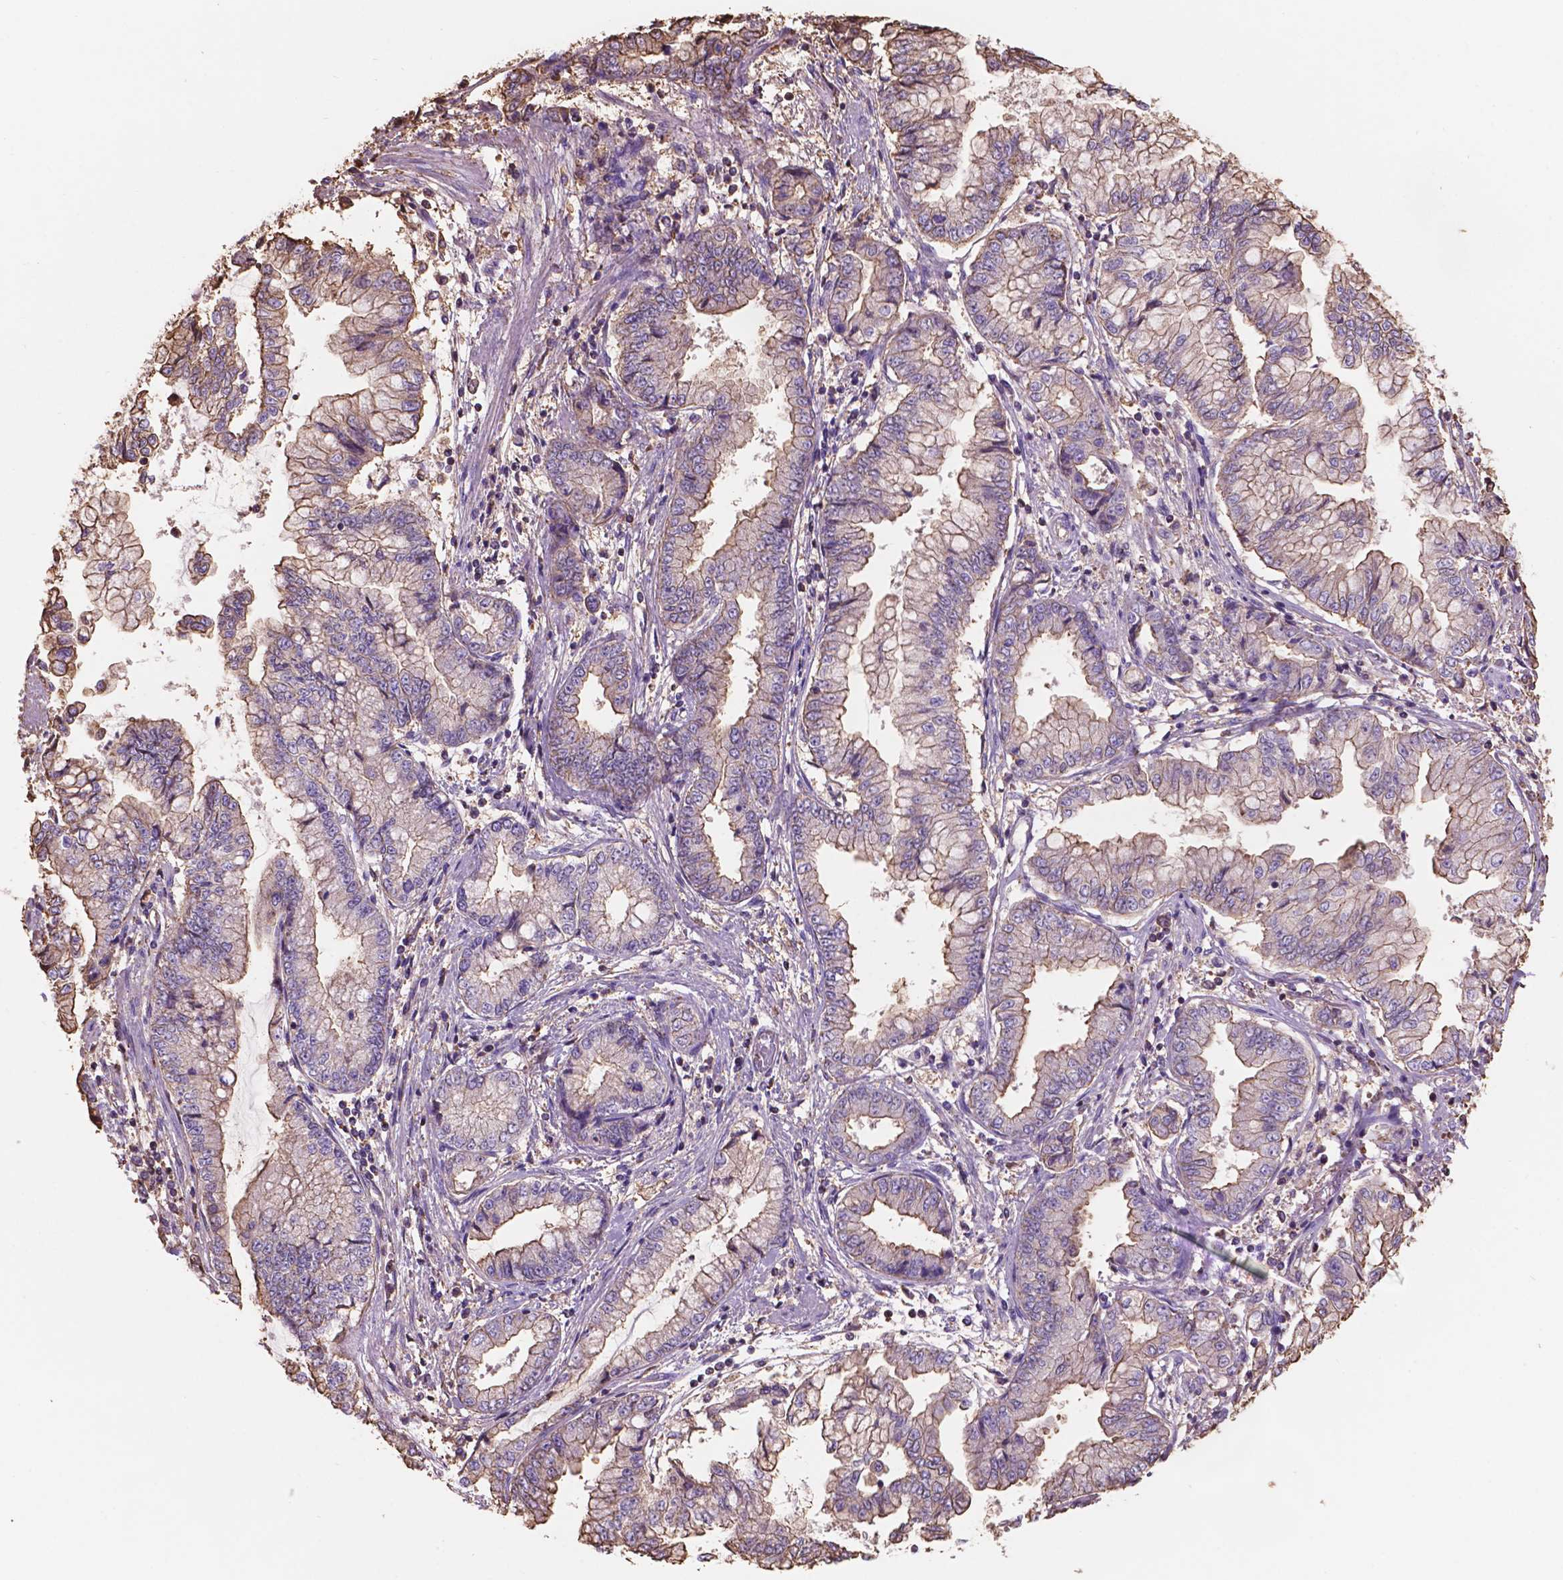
{"staining": {"intensity": "moderate", "quantity": "25%-75%", "location": "cytoplasmic/membranous"}, "tissue": "stomach cancer", "cell_type": "Tumor cells", "image_type": "cancer", "snomed": [{"axis": "morphology", "description": "Adenocarcinoma, NOS"}, {"axis": "topography", "description": "Stomach, upper"}], "caption": "Protein expression analysis of human stomach cancer reveals moderate cytoplasmic/membranous staining in approximately 25%-75% of tumor cells. Using DAB (3,3'-diaminobenzidine) (brown) and hematoxylin (blue) stains, captured at high magnification using brightfield microscopy.", "gene": "NIPA2", "patient": {"sex": "female", "age": 74}}